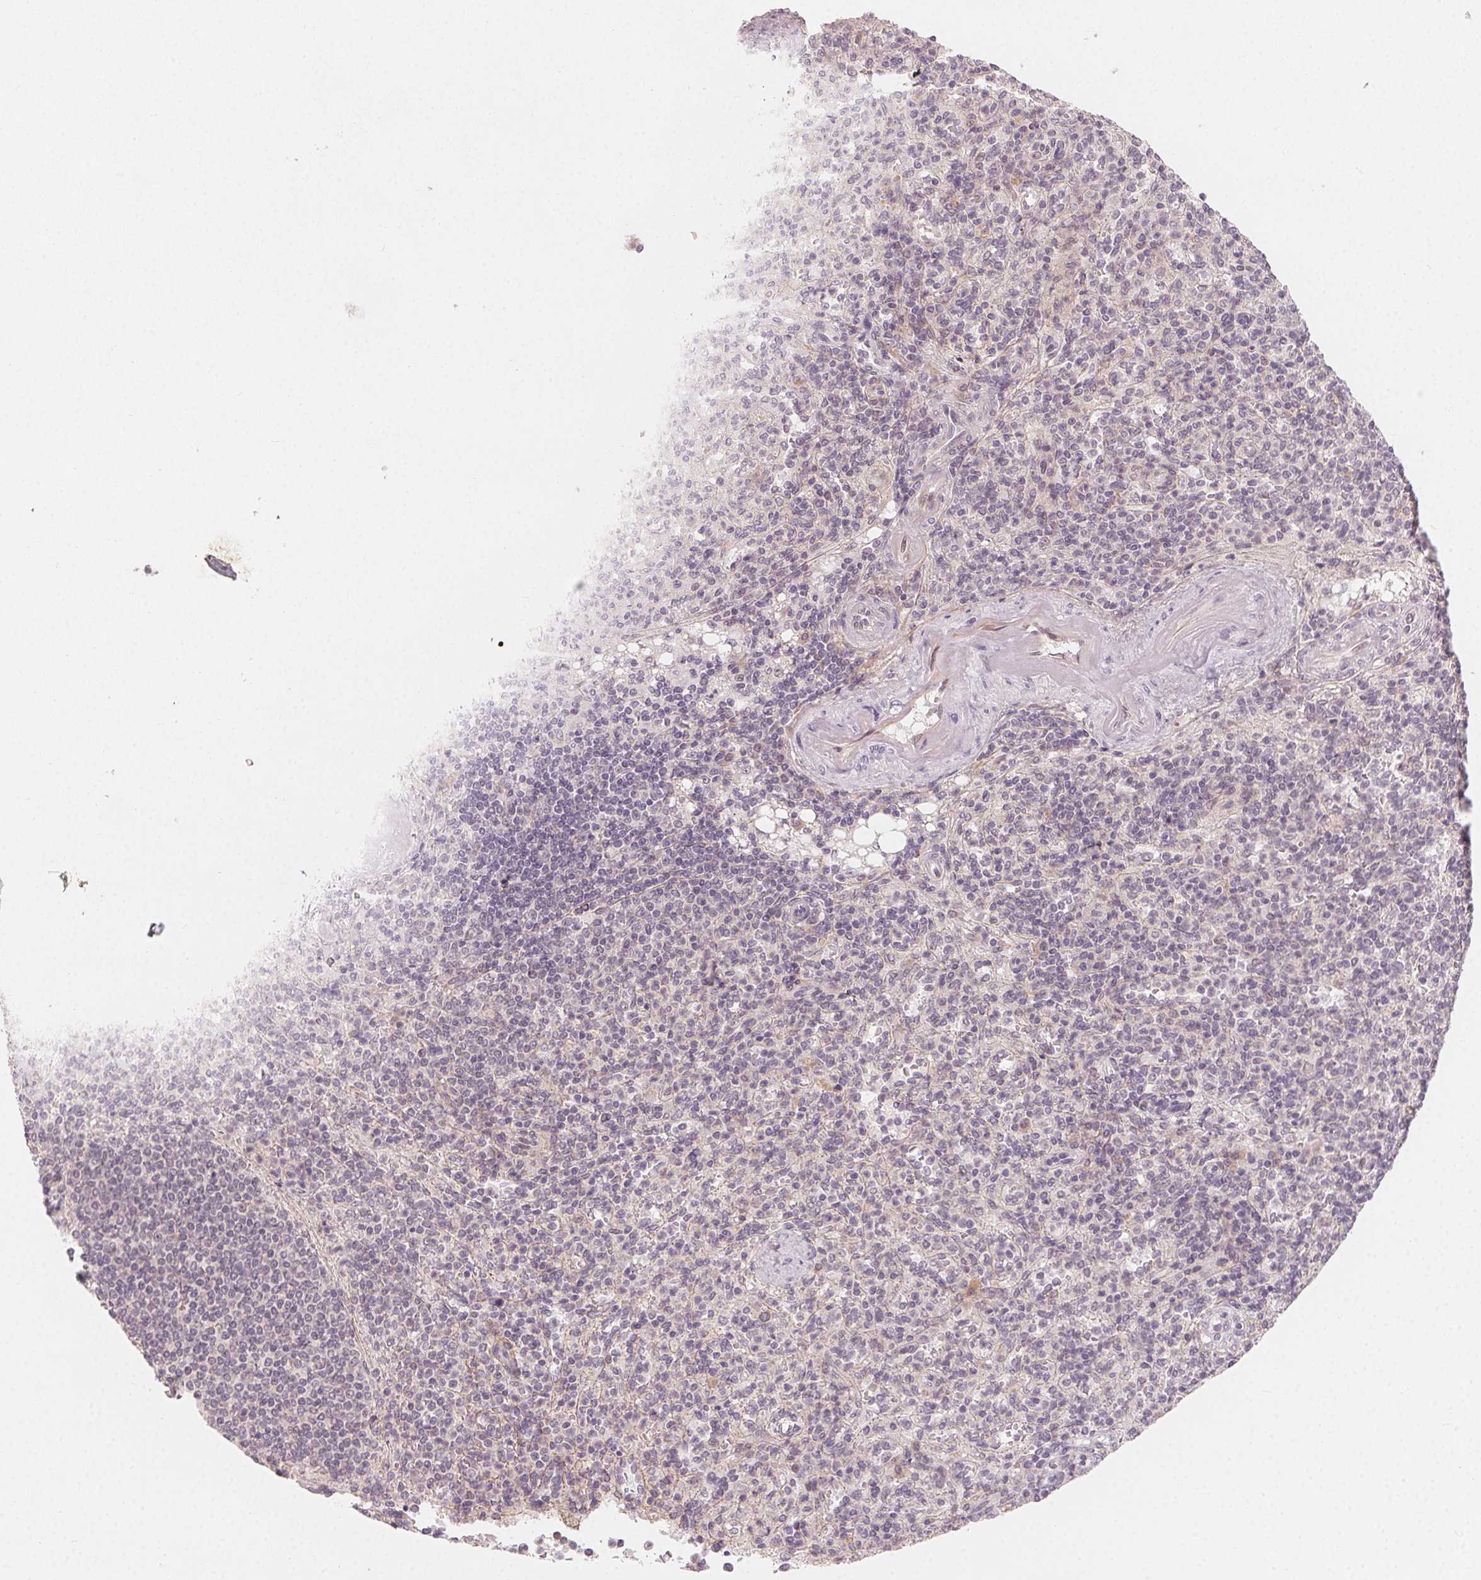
{"staining": {"intensity": "negative", "quantity": "none", "location": "none"}, "tissue": "spleen", "cell_type": "Cells in red pulp", "image_type": "normal", "snomed": [{"axis": "morphology", "description": "Normal tissue, NOS"}, {"axis": "topography", "description": "Spleen"}], "caption": "DAB (3,3'-diaminobenzidine) immunohistochemical staining of unremarkable spleen shows no significant positivity in cells in red pulp.", "gene": "TUB", "patient": {"sex": "female", "age": 74}}